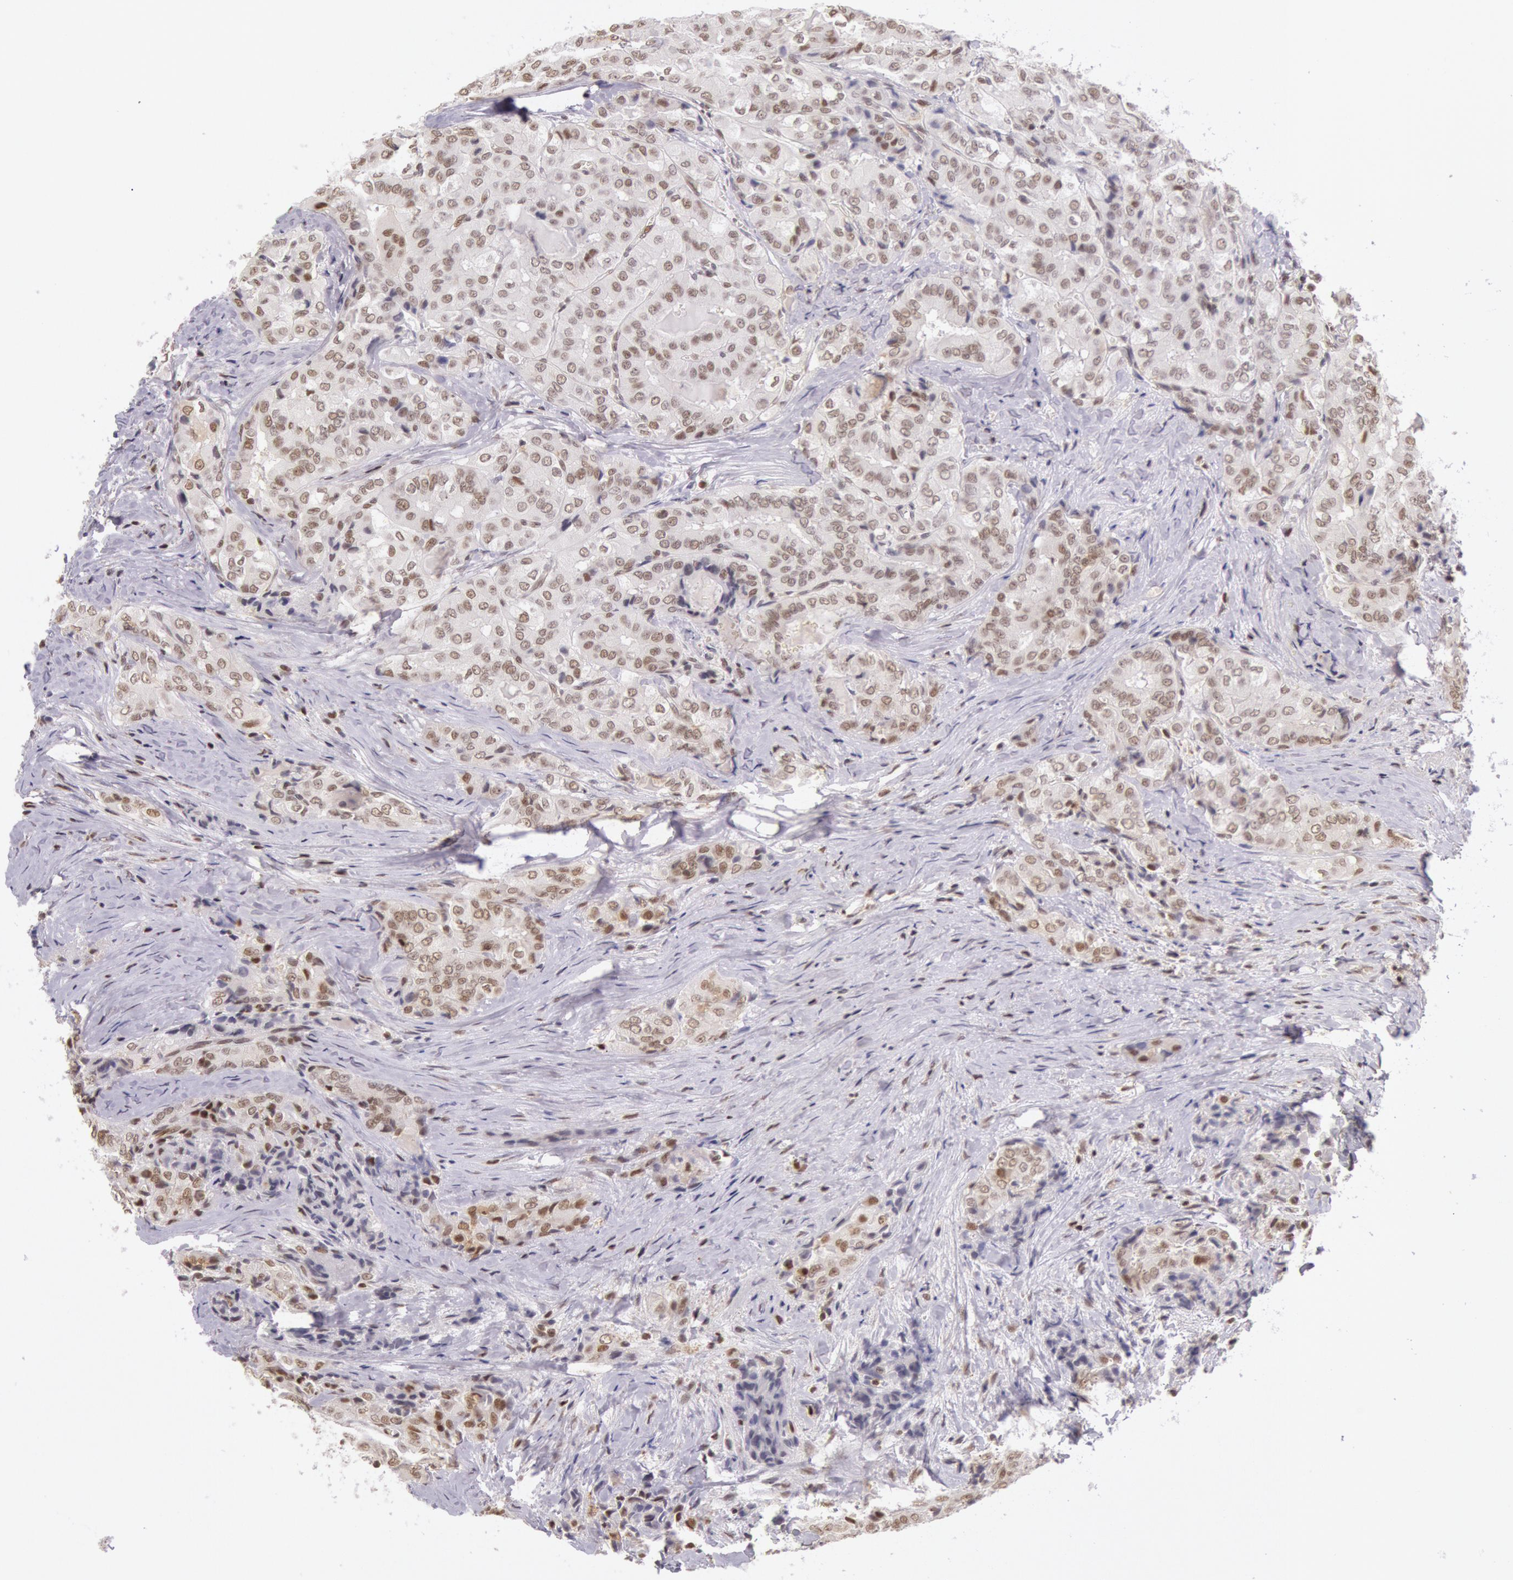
{"staining": {"intensity": "weak", "quantity": ">75%", "location": "nuclear"}, "tissue": "thyroid cancer", "cell_type": "Tumor cells", "image_type": "cancer", "snomed": [{"axis": "morphology", "description": "Papillary adenocarcinoma, NOS"}, {"axis": "topography", "description": "Thyroid gland"}], "caption": "Immunohistochemistry histopathology image of human thyroid papillary adenocarcinoma stained for a protein (brown), which reveals low levels of weak nuclear expression in about >75% of tumor cells.", "gene": "ESS2", "patient": {"sex": "female", "age": 71}}